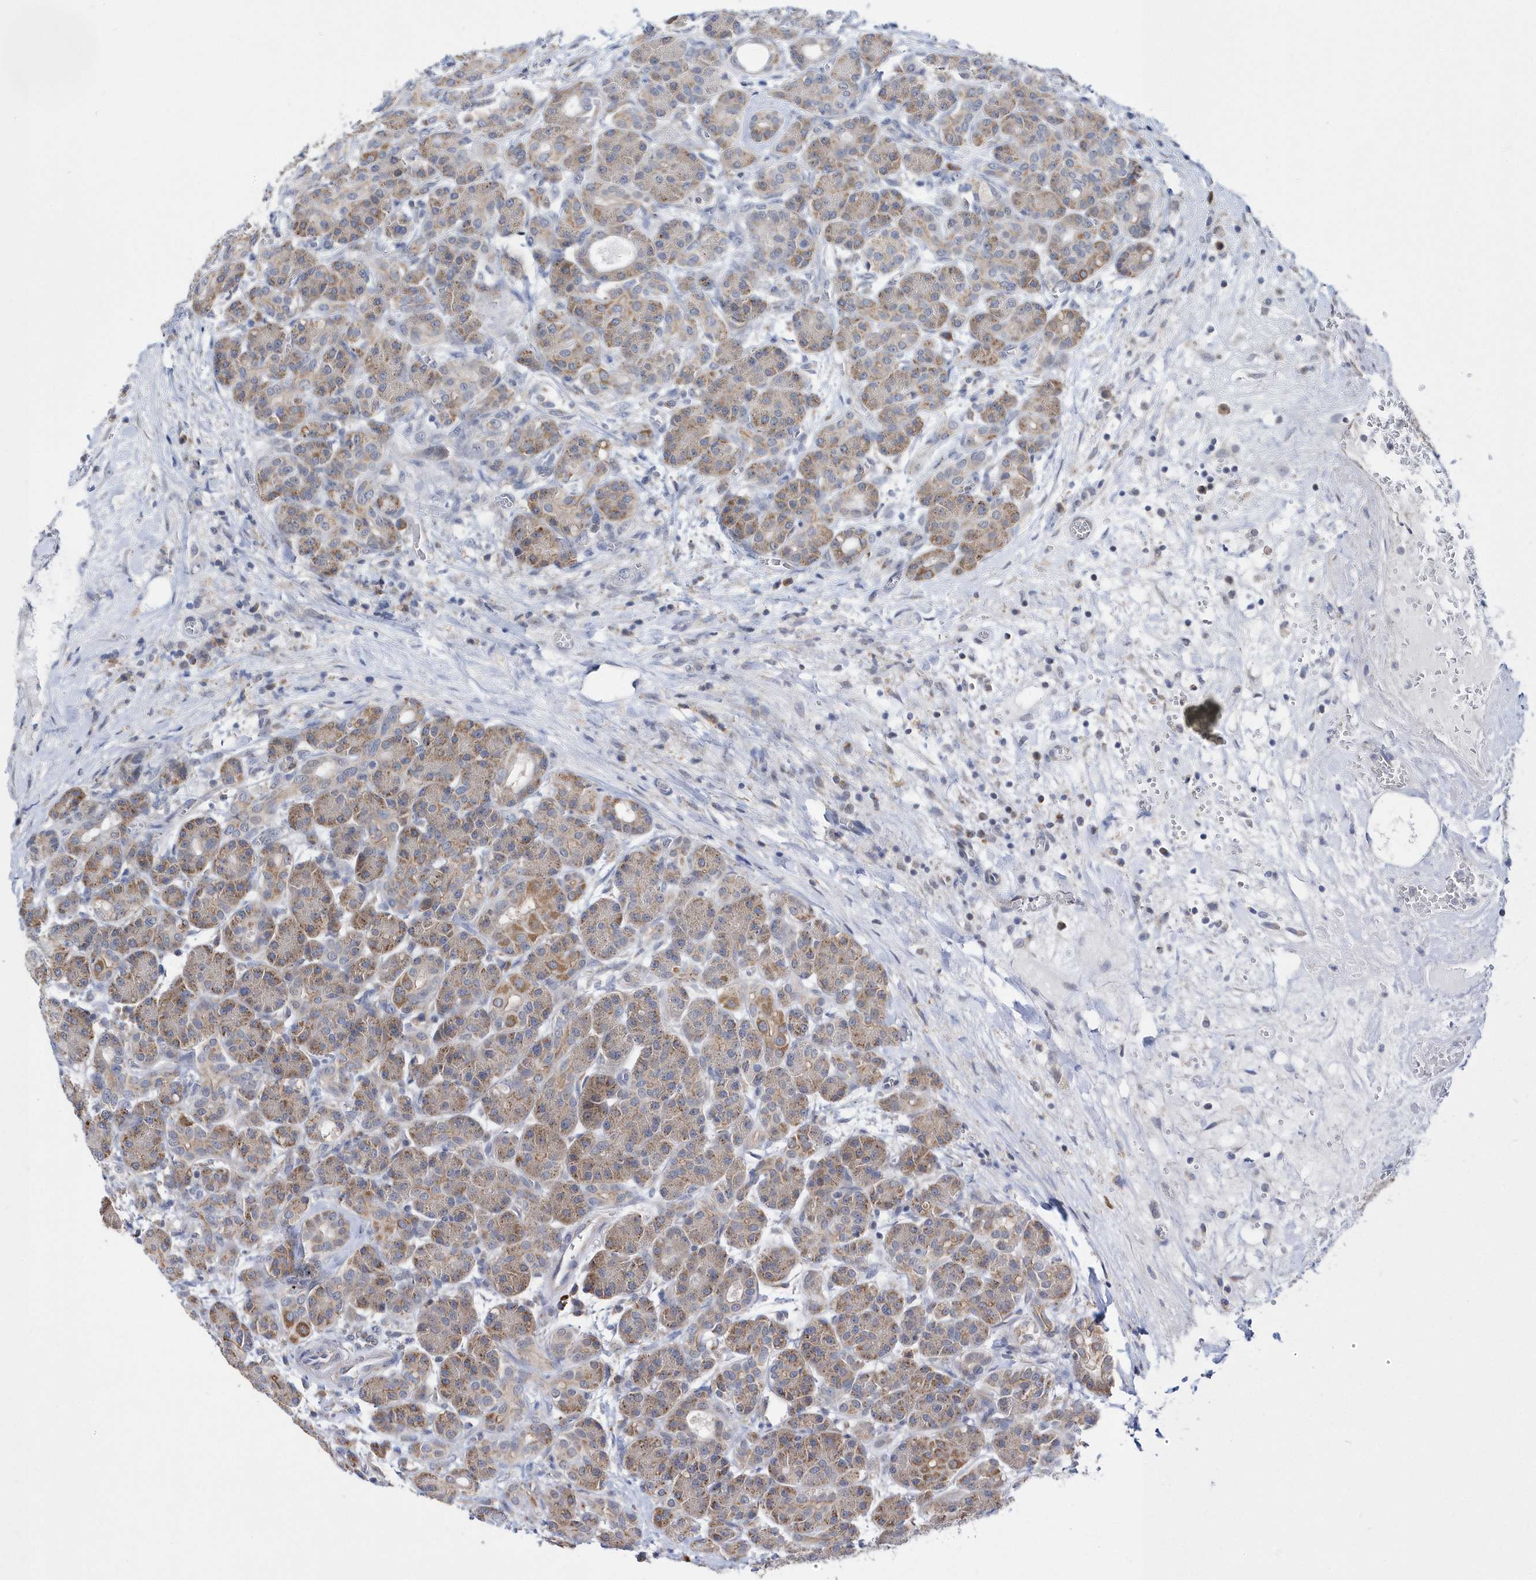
{"staining": {"intensity": "moderate", "quantity": ">75%", "location": "cytoplasmic/membranous"}, "tissue": "pancreas", "cell_type": "Exocrine glandular cells", "image_type": "normal", "snomed": [{"axis": "morphology", "description": "Normal tissue, NOS"}, {"axis": "topography", "description": "Pancreas"}], "caption": "Protein staining of benign pancreas exhibits moderate cytoplasmic/membranous positivity in approximately >75% of exocrine glandular cells. Nuclei are stained in blue.", "gene": "SPATA5", "patient": {"sex": "male", "age": 63}}